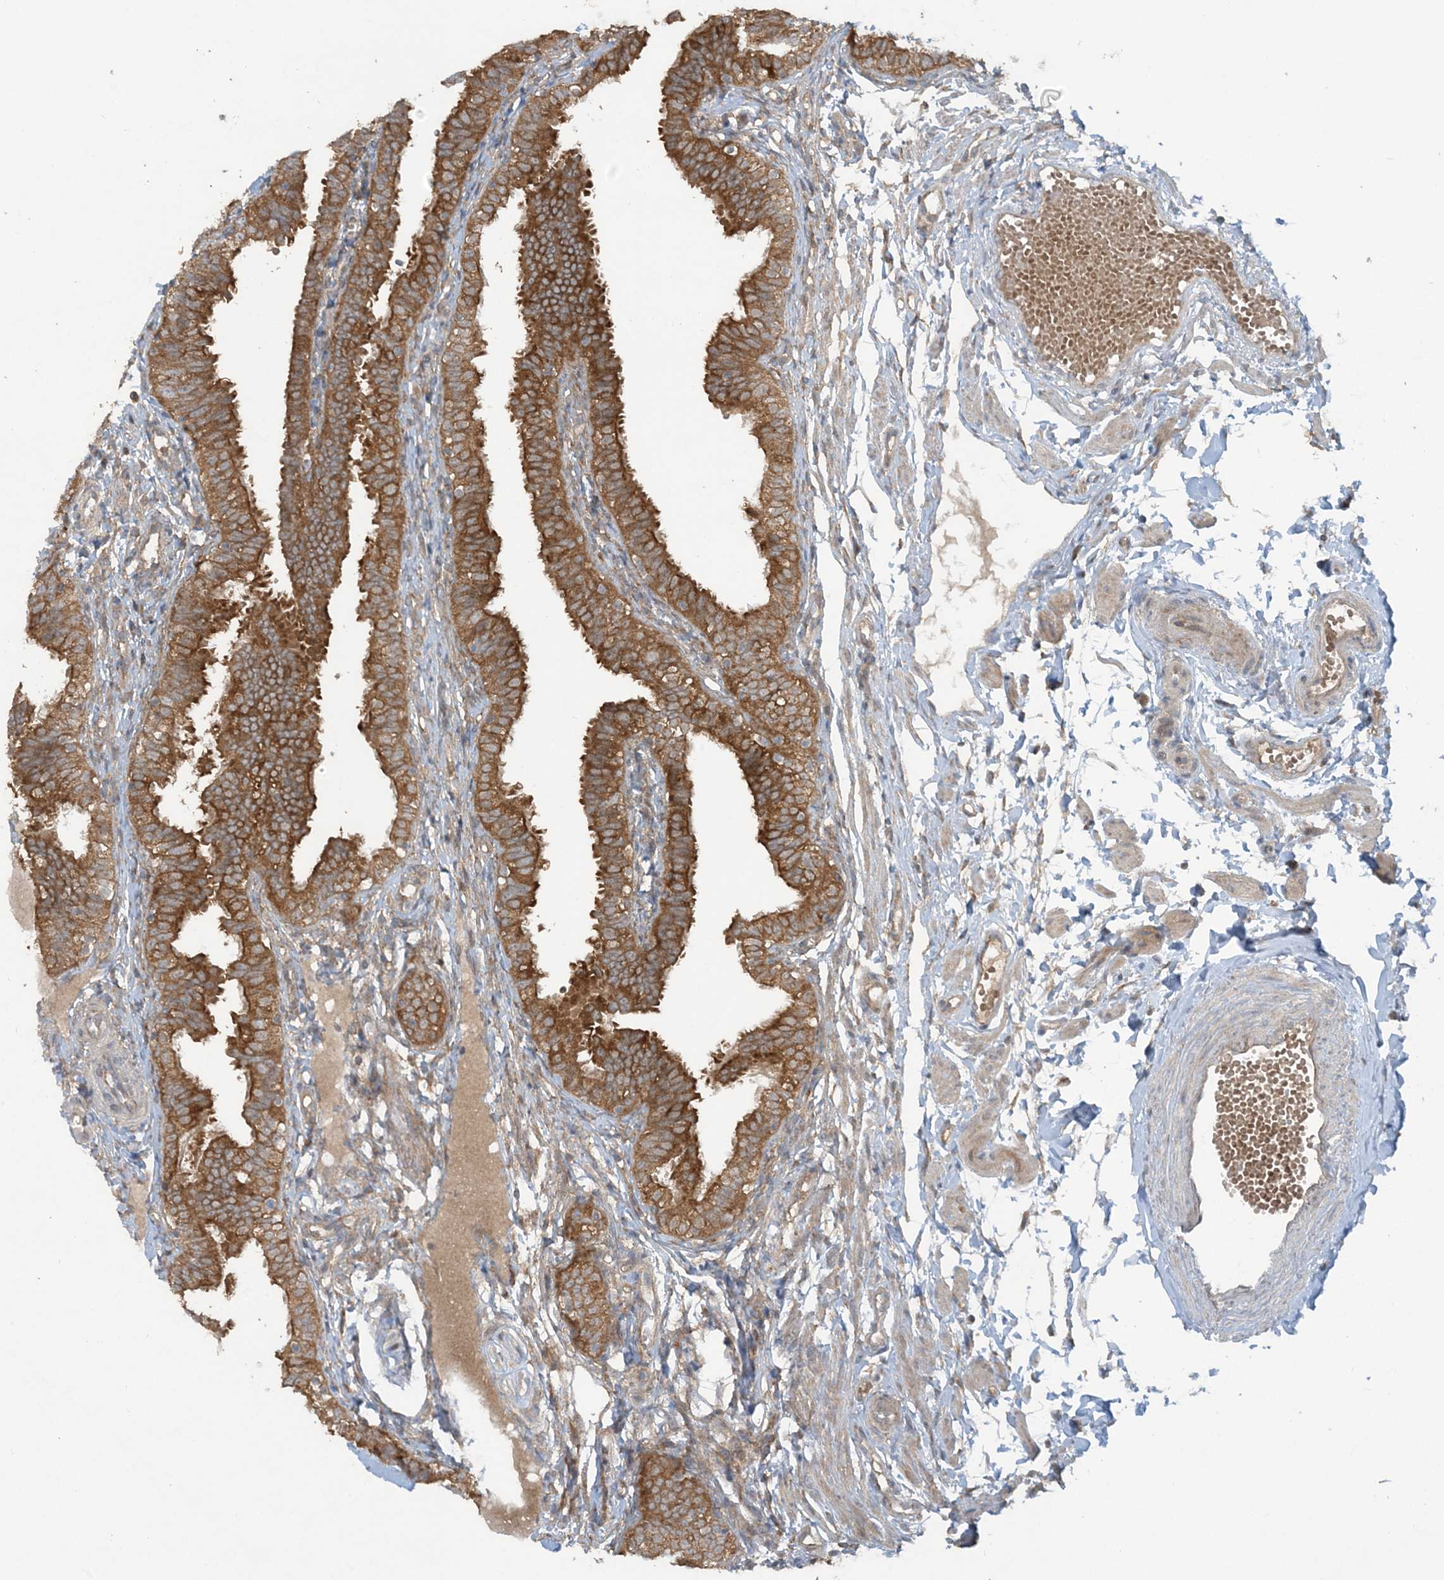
{"staining": {"intensity": "moderate", "quantity": ">75%", "location": "cytoplasmic/membranous"}, "tissue": "fallopian tube", "cell_type": "Glandular cells", "image_type": "normal", "snomed": [{"axis": "morphology", "description": "Normal tissue, NOS"}, {"axis": "topography", "description": "Fallopian tube"}], "caption": "Protein staining of unremarkable fallopian tube demonstrates moderate cytoplasmic/membranous positivity in approximately >75% of glandular cells.", "gene": "STAM2", "patient": {"sex": "female", "age": 35}}